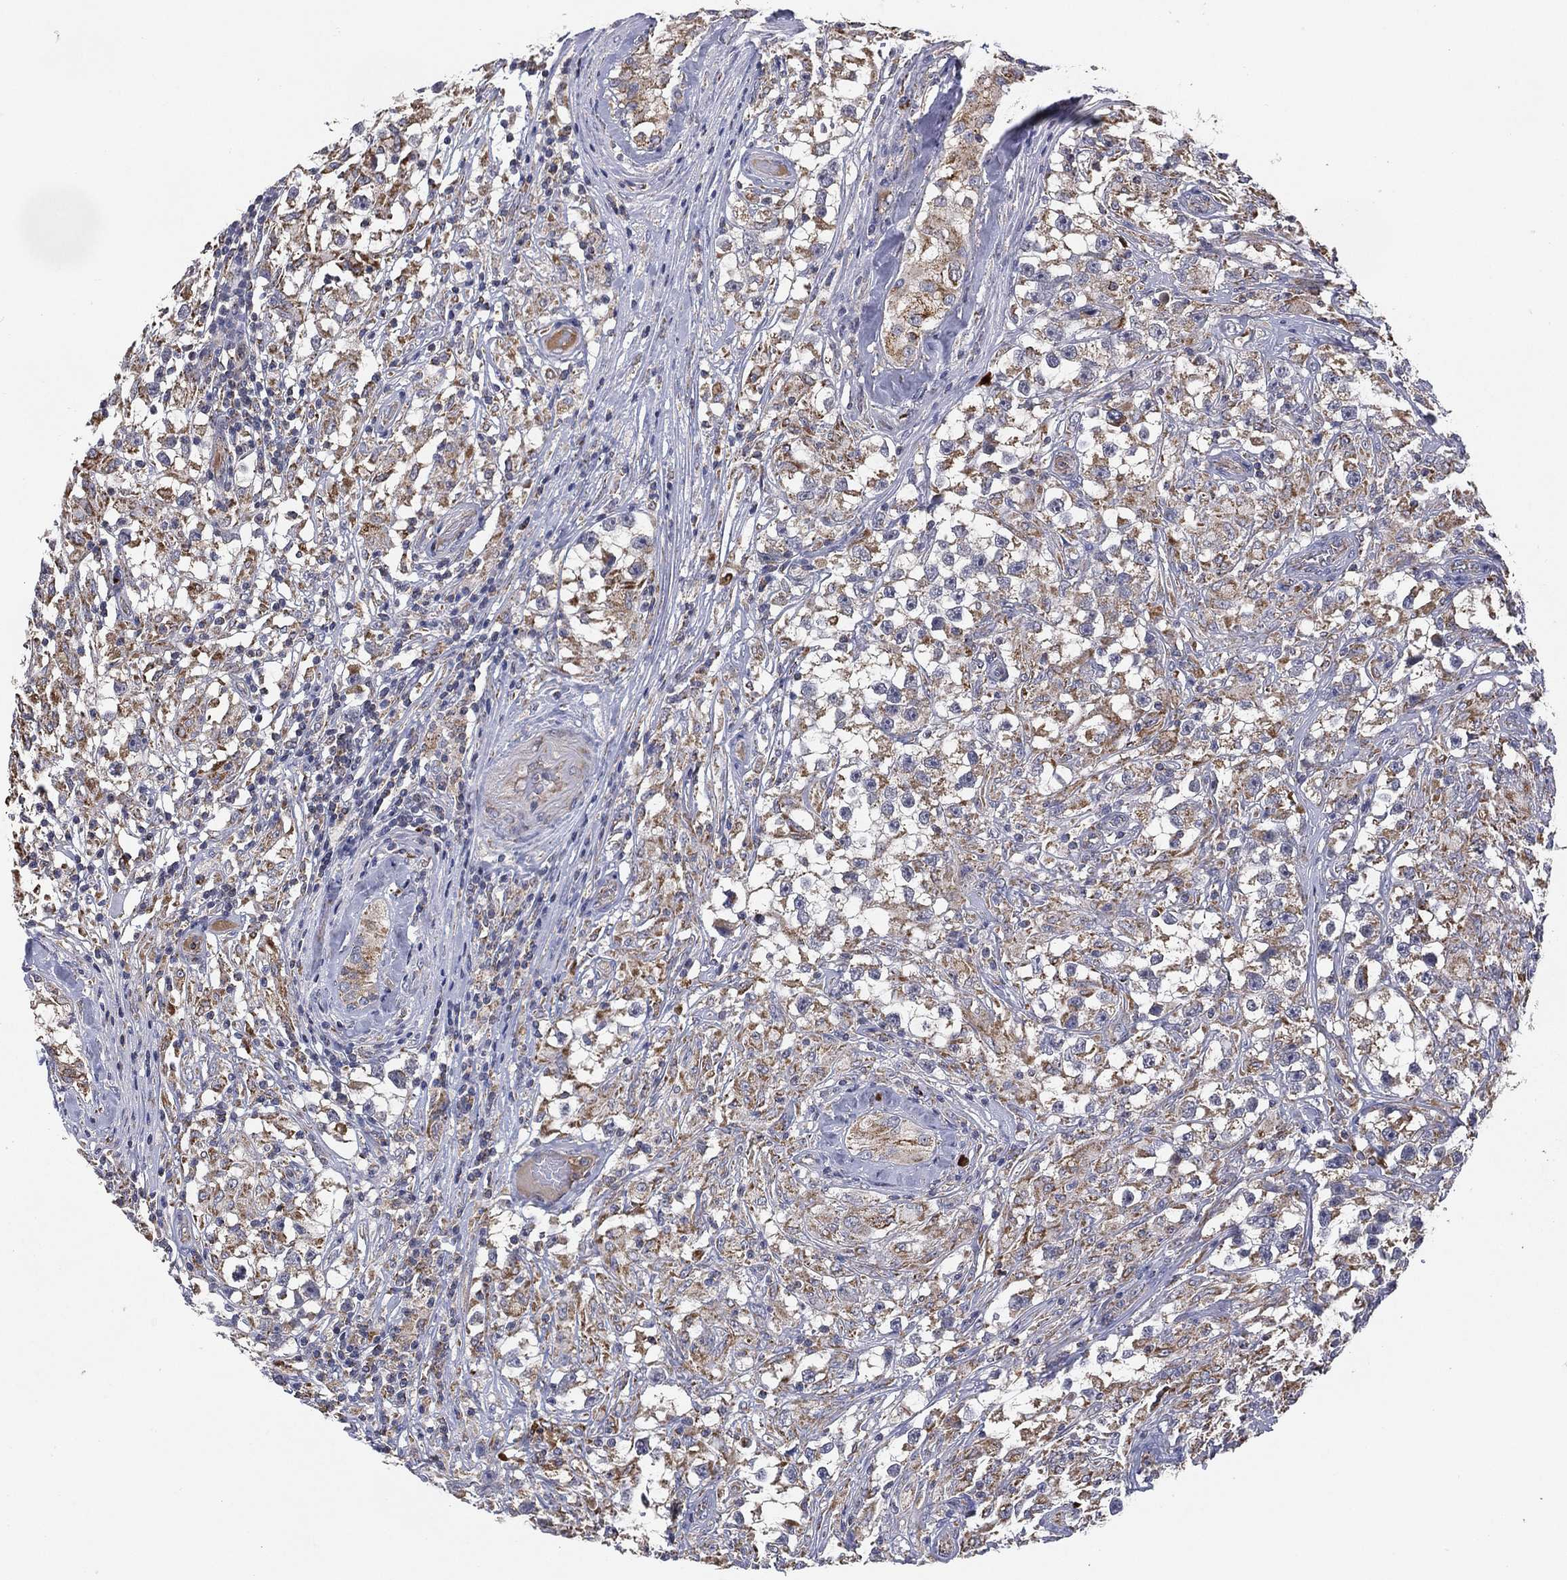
{"staining": {"intensity": "moderate", "quantity": "25%-75%", "location": "cytoplasmic/membranous"}, "tissue": "testis cancer", "cell_type": "Tumor cells", "image_type": "cancer", "snomed": [{"axis": "morphology", "description": "Seminoma, NOS"}, {"axis": "topography", "description": "Testis"}], "caption": "Human testis cancer (seminoma) stained with a brown dye shows moderate cytoplasmic/membranous positive positivity in about 25%-75% of tumor cells.", "gene": "PPP2R5A", "patient": {"sex": "male", "age": 46}}